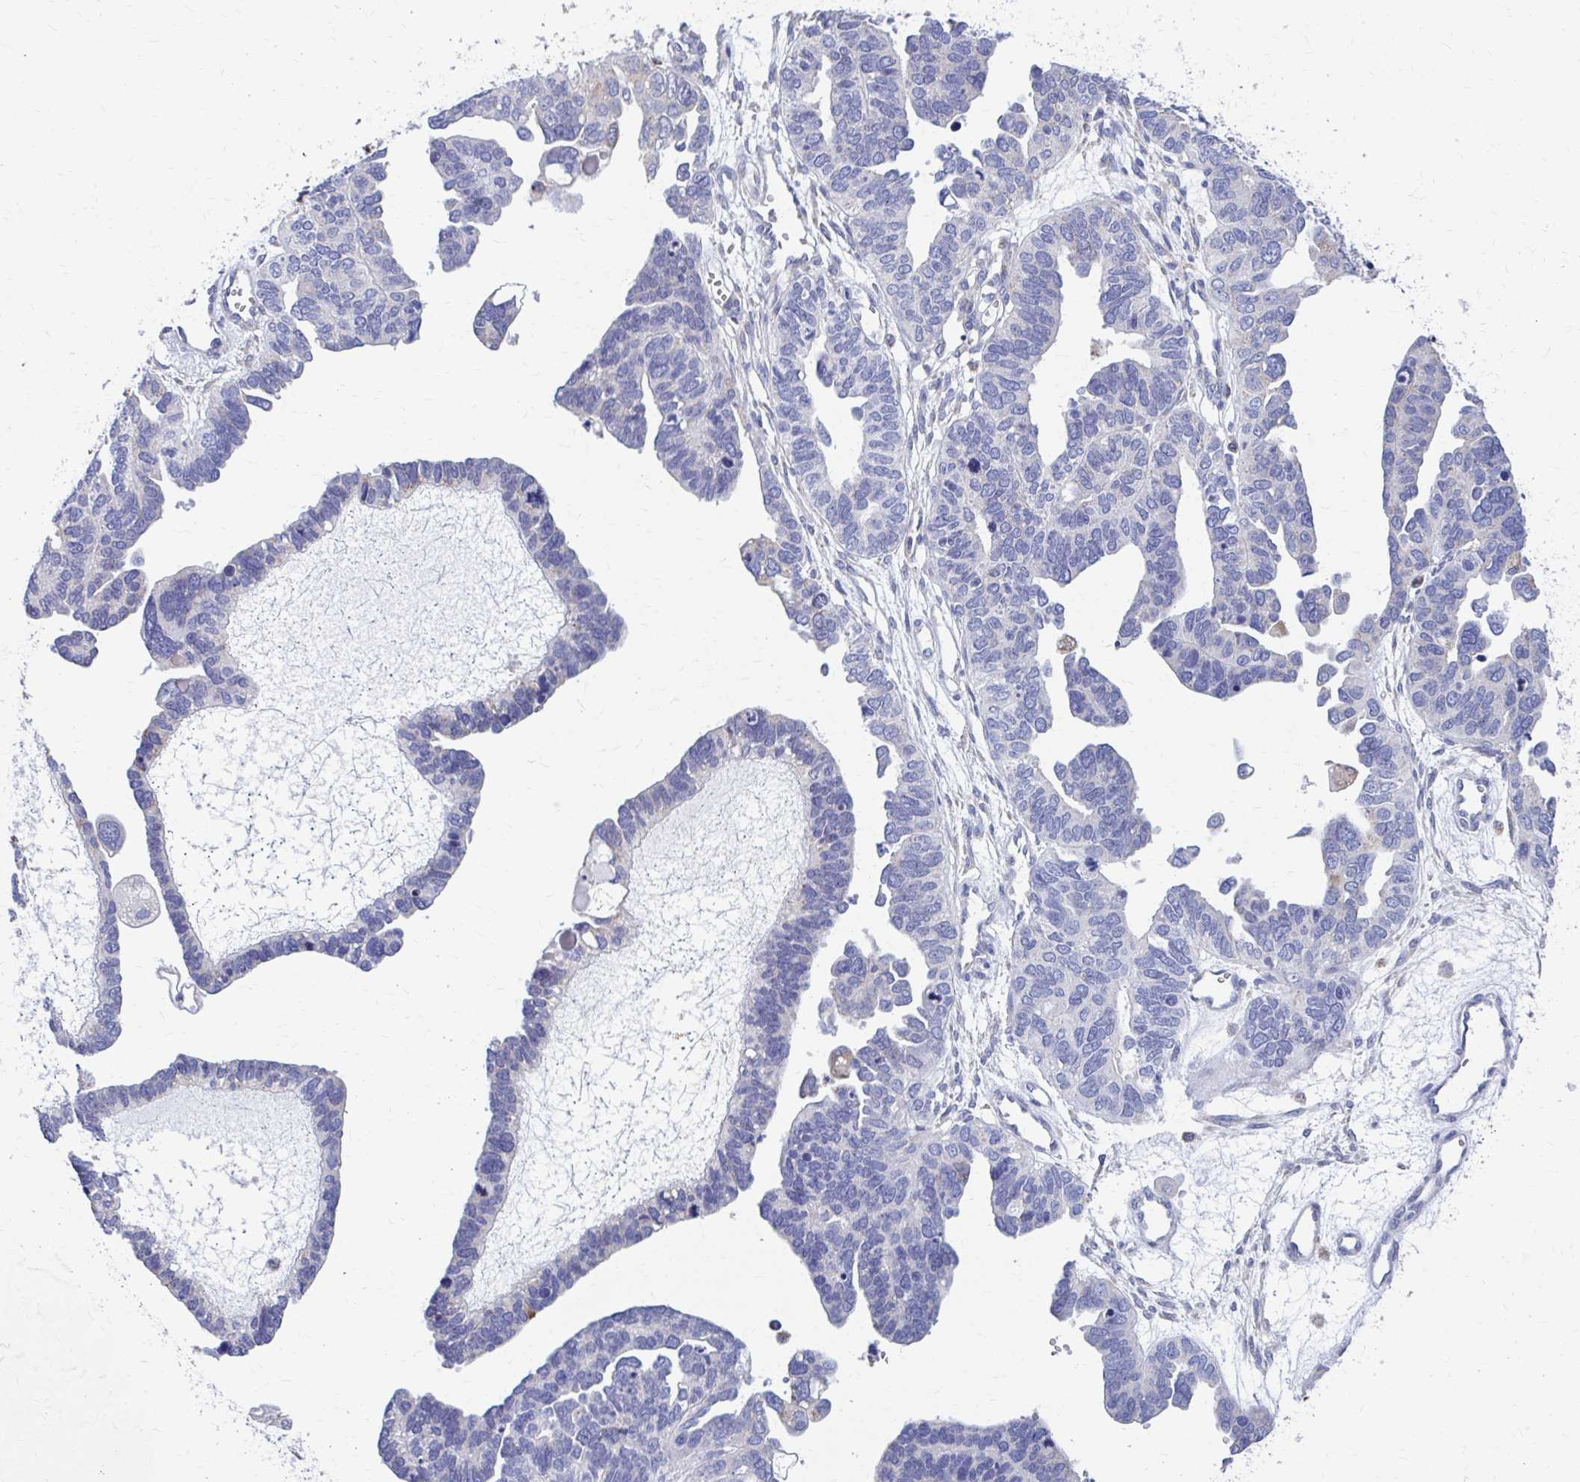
{"staining": {"intensity": "negative", "quantity": "none", "location": "none"}, "tissue": "ovarian cancer", "cell_type": "Tumor cells", "image_type": "cancer", "snomed": [{"axis": "morphology", "description": "Cystadenocarcinoma, serous, NOS"}, {"axis": "topography", "description": "Ovary"}], "caption": "DAB immunohistochemical staining of human ovarian serous cystadenocarcinoma shows no significant expression in tumor cells.", "gene": "FKBP2", "patient": {"sex": "female", "age": 51}}